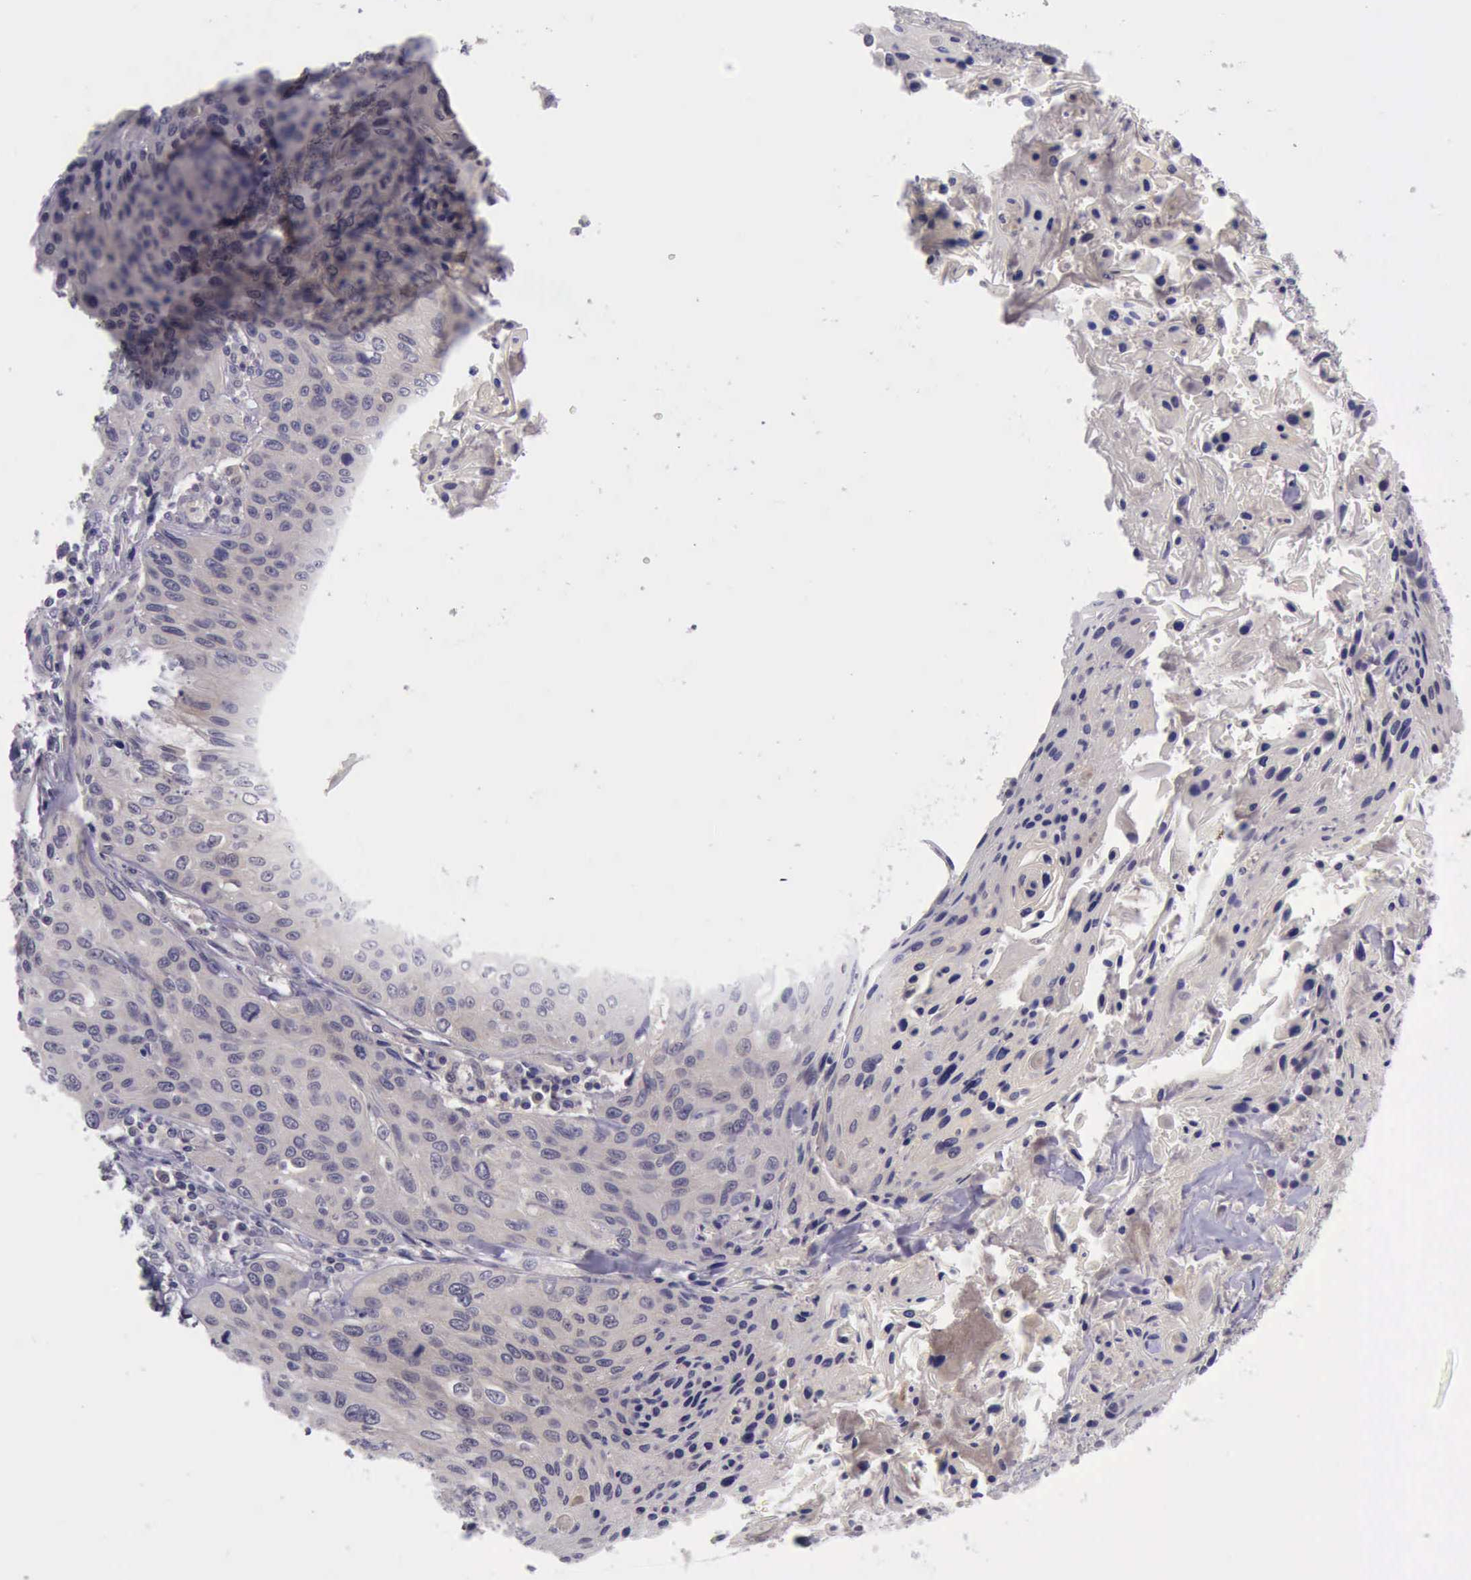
{"staining": {"intensity": "weak", "quantity": ">75%", "location": "cytoplasmic/membranous"}, "tissue": "cervical cancer", "cell_type": "Tumor cells", "image_type": "cancer", "snomed": [{"axis": "morphology", "description": "Squamous cell carcinoma, NOS"}, {"axis": "topography", "description": "Cervix"}], "caption": "A low amount of weak cytoplasmic/membranous expression is seen in about >75% of tumor cells in cervical squamous cell carcinoma tissue. The protein is stained brown, and the nuclei are stained in blue (DAB (3,3'-diaminobenzidine) IHC with brightfield microscopy, high magnification).", "gene": "ARNT2", "patient": {"sex": "female", "age": 32}}